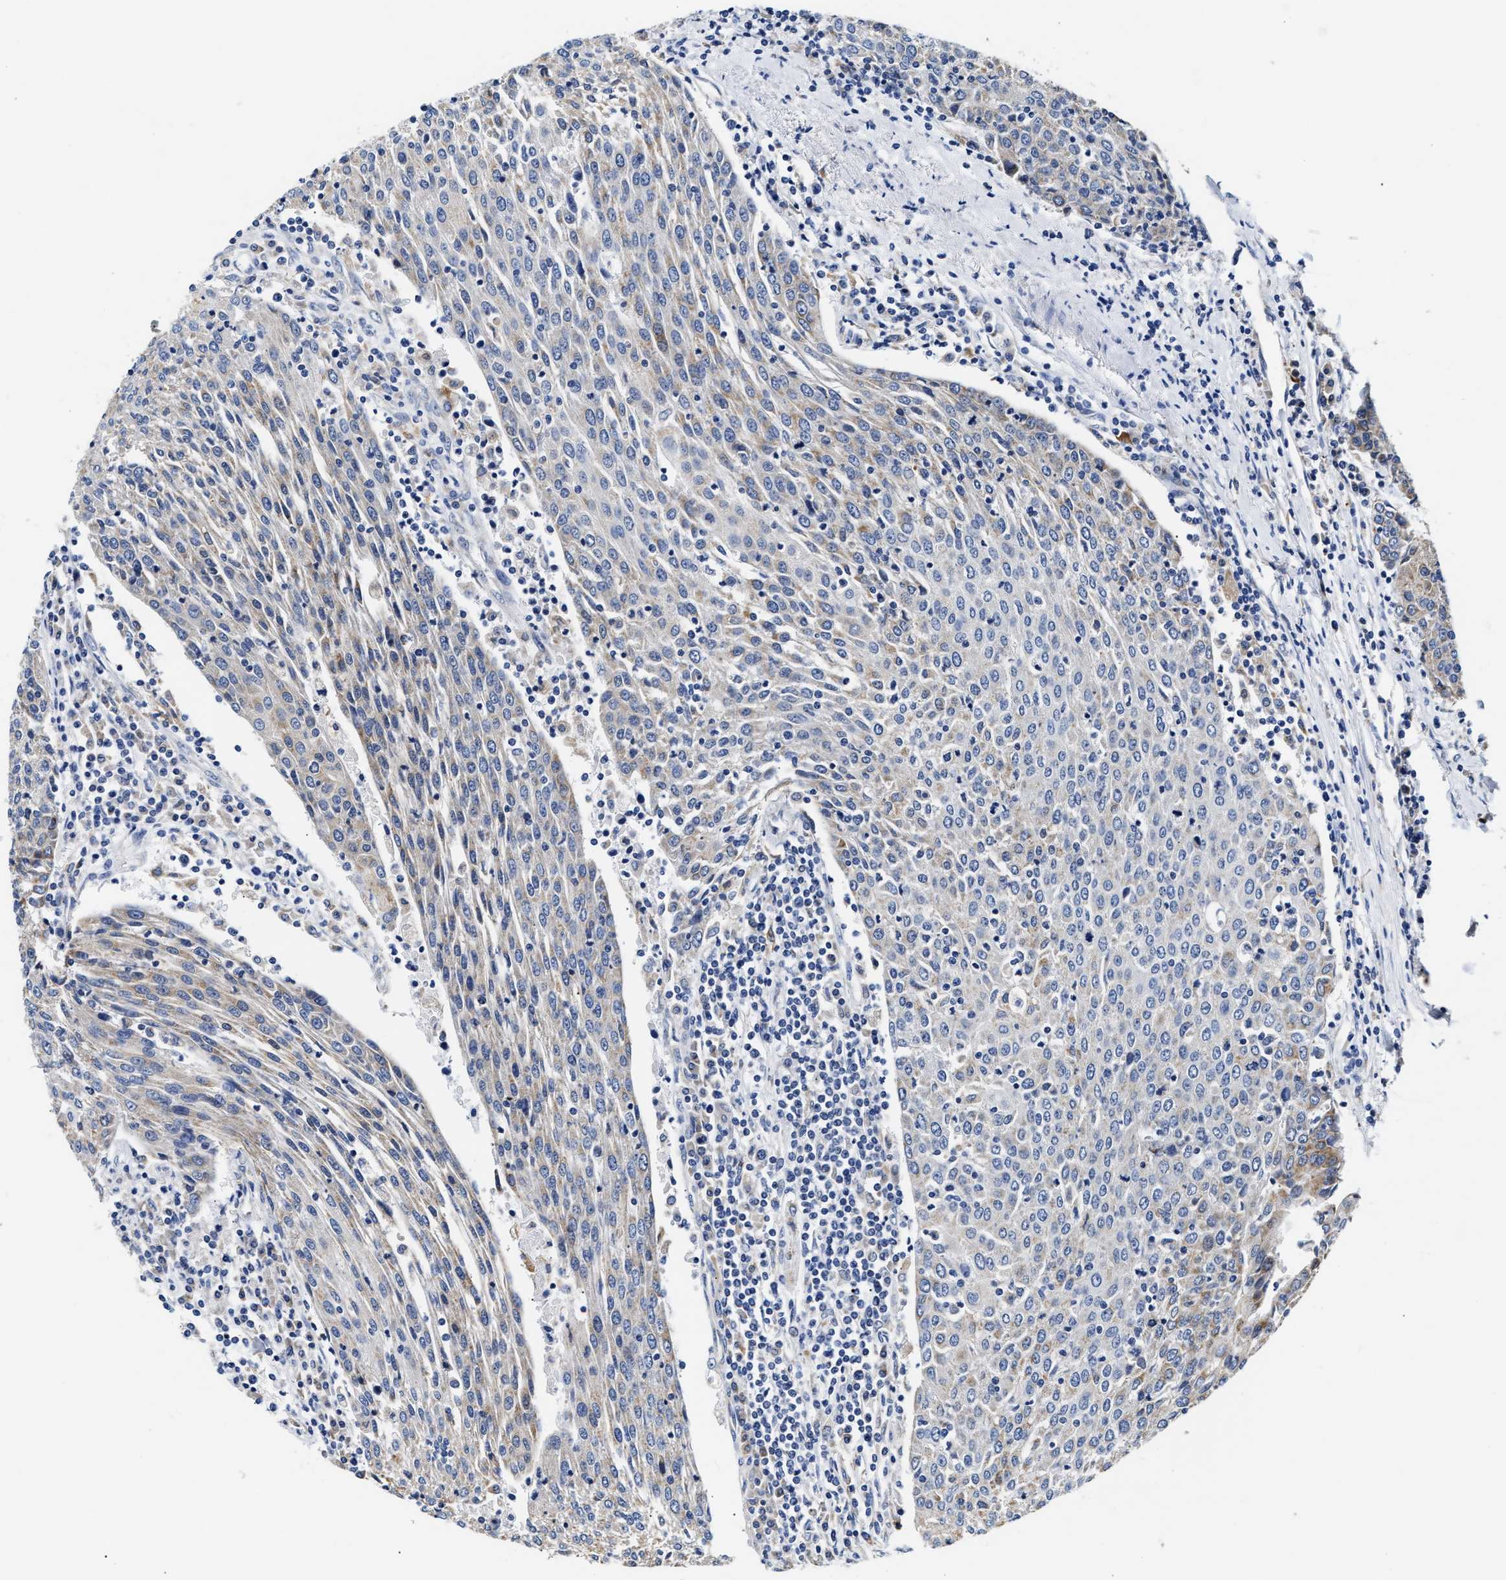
{"staining": {"intensity": "weak", "quantity": ">75%", "location": "cytoplasmic/membranous"}, "tissue": "urothelial cancer", "cell_type": "Tumor cells", "image_type": "cancer", "snomed": [{"axis": "morphology", "description": "Urothelial carcinoma, High grade"}, {"axis": "topography", "description": "Urinary bladder"}], "caption": "This photomicrograph displays immunohistochemistry (IHC) staining of human urothelial cancer, with low weak cytoplasmic/membranous positivity in about >75% of tumor cells.", "gene": "ACADVL", "patient": {"sex": "female", "age": 85}}